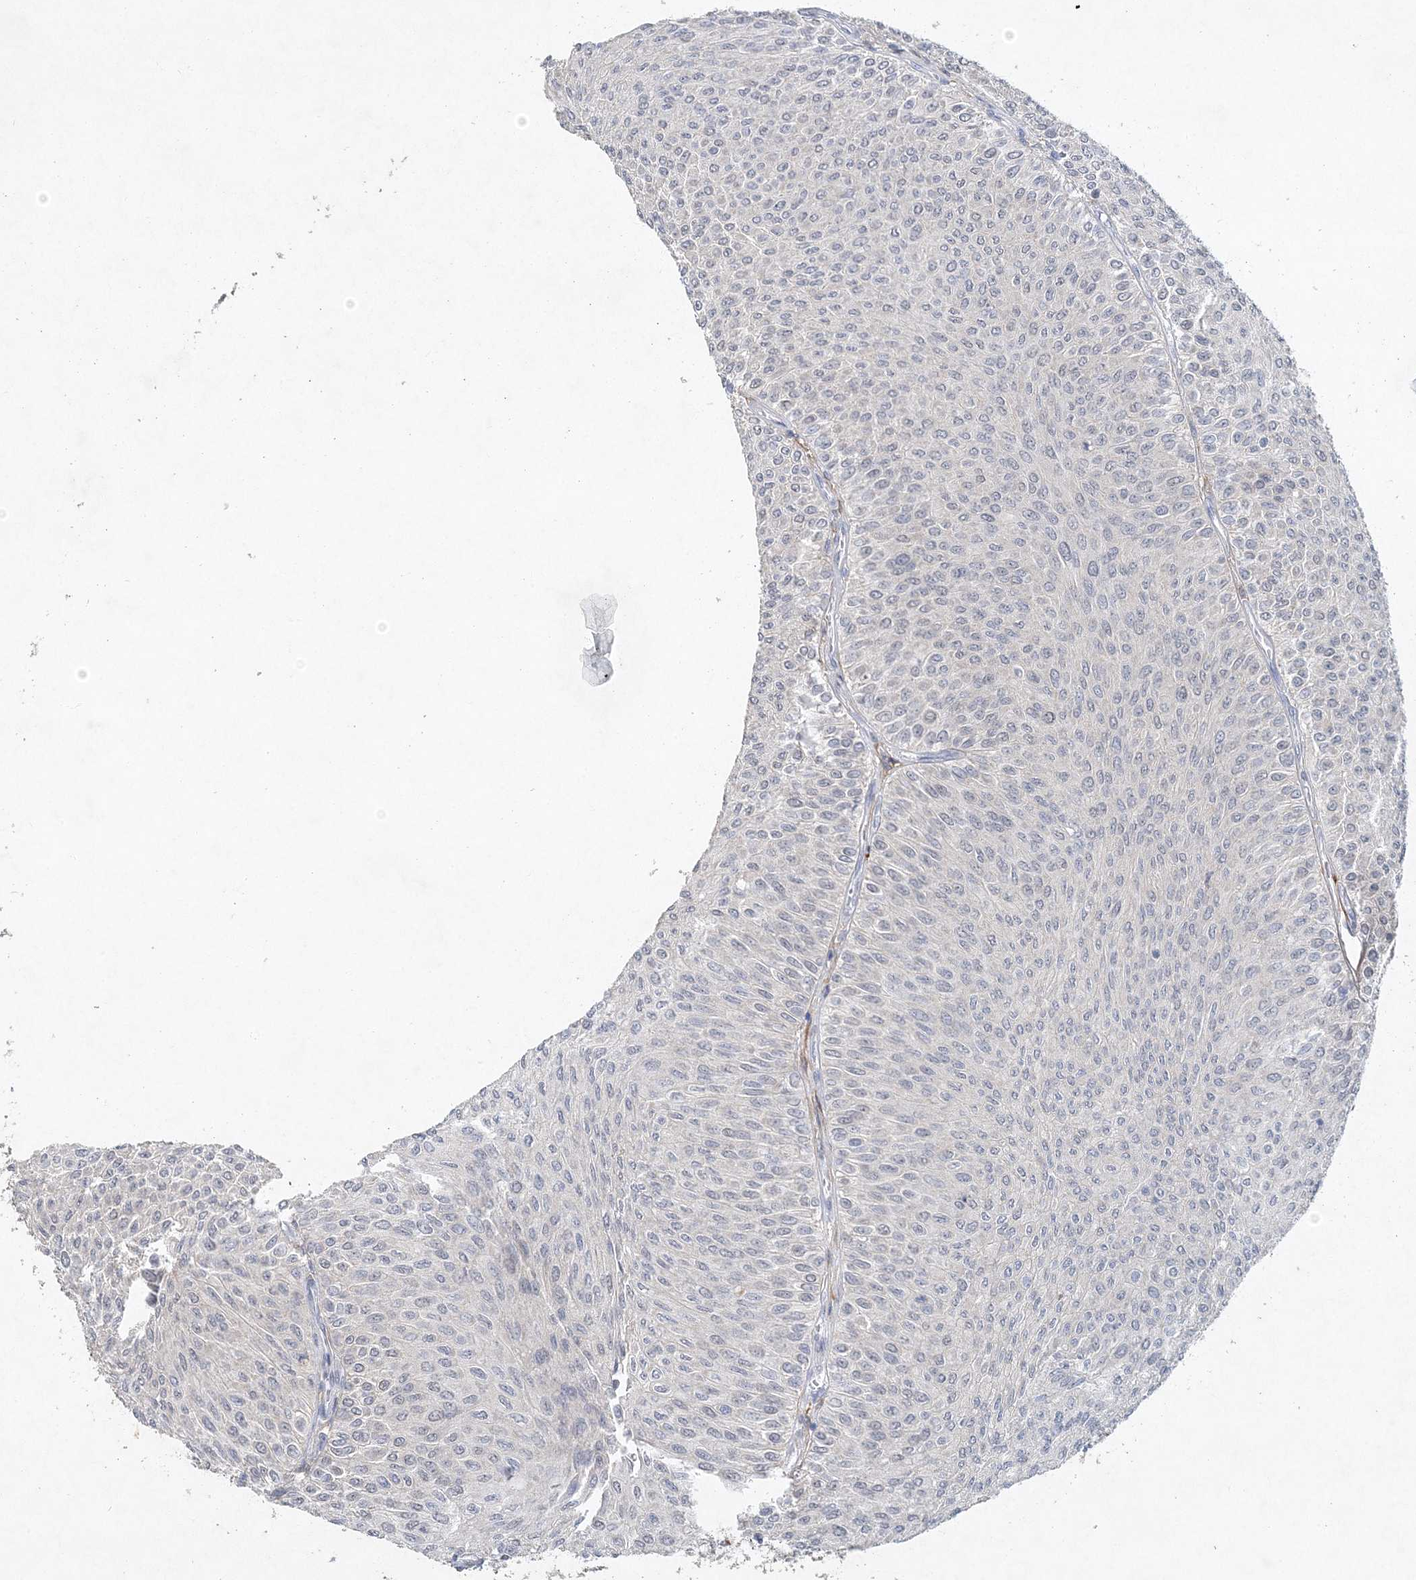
{"staining": {"intensity": "negative", "quantity": "none", "location": "none"}, "tissue": "urothelial cancer", "cell_type": "Tumor cells", "image_type": "cancer", "snomed": [{"axis": "morphology", "description": "Urothelial carcinoma, Low grade"}, {"axis": "topography", "description": "Urinary bladder"}], "caption": "Tumor cells are negative for protein expression in human urothelial cancer. Brightfield microscopy of immunohistochemistry stained with DAB (3,3'-diaminobenzidine) (brown) and hematoxylin (blue), captured at high magnification.", "gene": "MAT2B", "patient": {"sex": "male", "age": 78}}